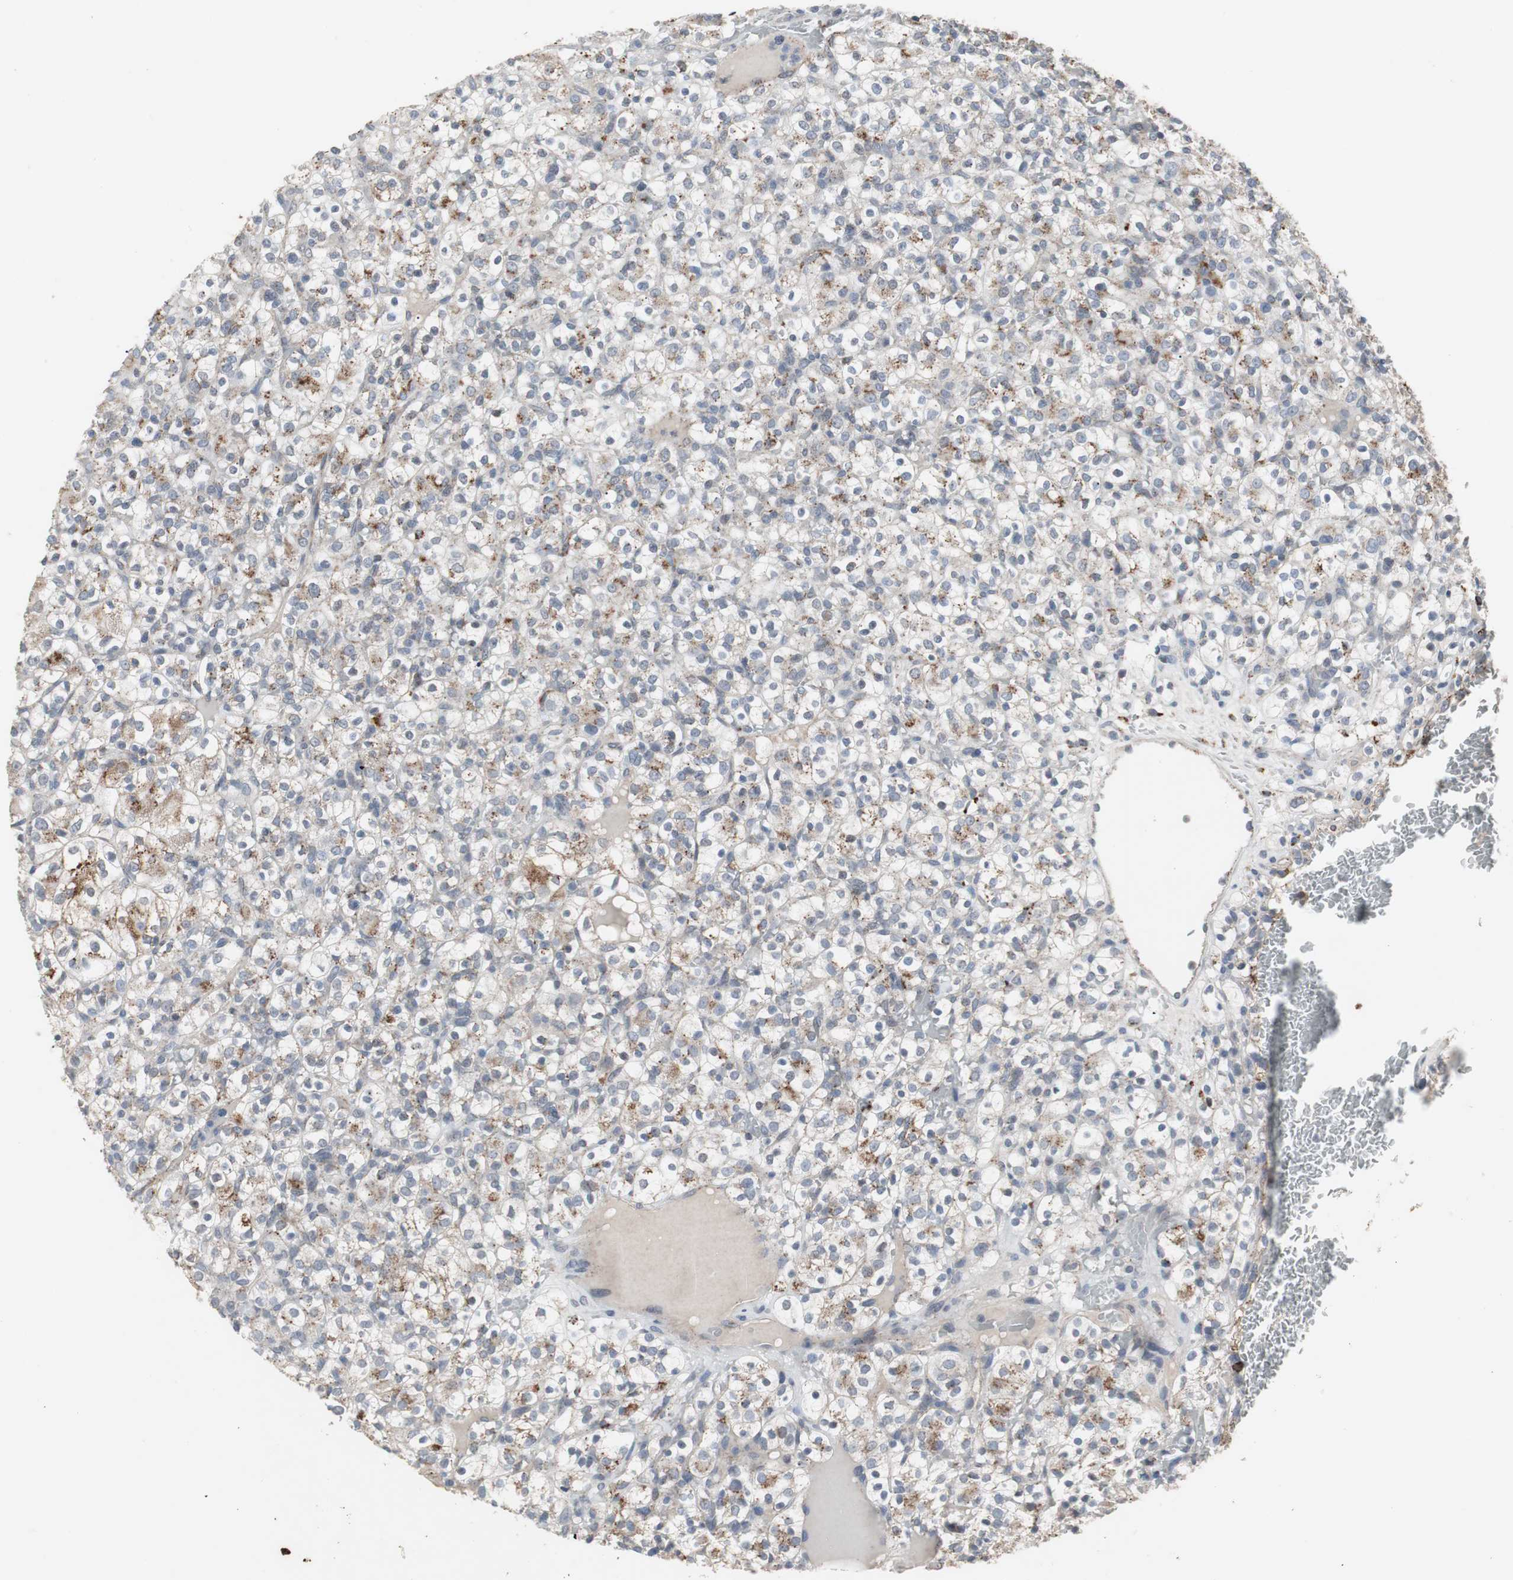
{"staining": {"intensity": "strong", "quantity": "<25%", "location": "cytoplasmic/membranous"}, "tissue": "renal cancer", "cell_type": "Tumor cells", "image_type": "cancer", "snomed": [{"axis": "morphology", "description": "Normal tissue, NOS"}, {"axis": "morphology", "description": "Adenocarcinoma, NOS"}, {"axis": "topography", "description": "Kidney"}], "caption": "Renal cancer (adenocarcinoma) was stained to show a protein in brown. There is medium levels of strong cytoplasmic/membranous expression in about <25% of tumor cells. The staining is performed using DAB (3,3'-diaminobenzidine) brown chromogen to label protein expression. The nuclei are counter-stained blue using hematoxylin.", "gene": "GBA1", "patient": {"sex": "female", "age": 72}}